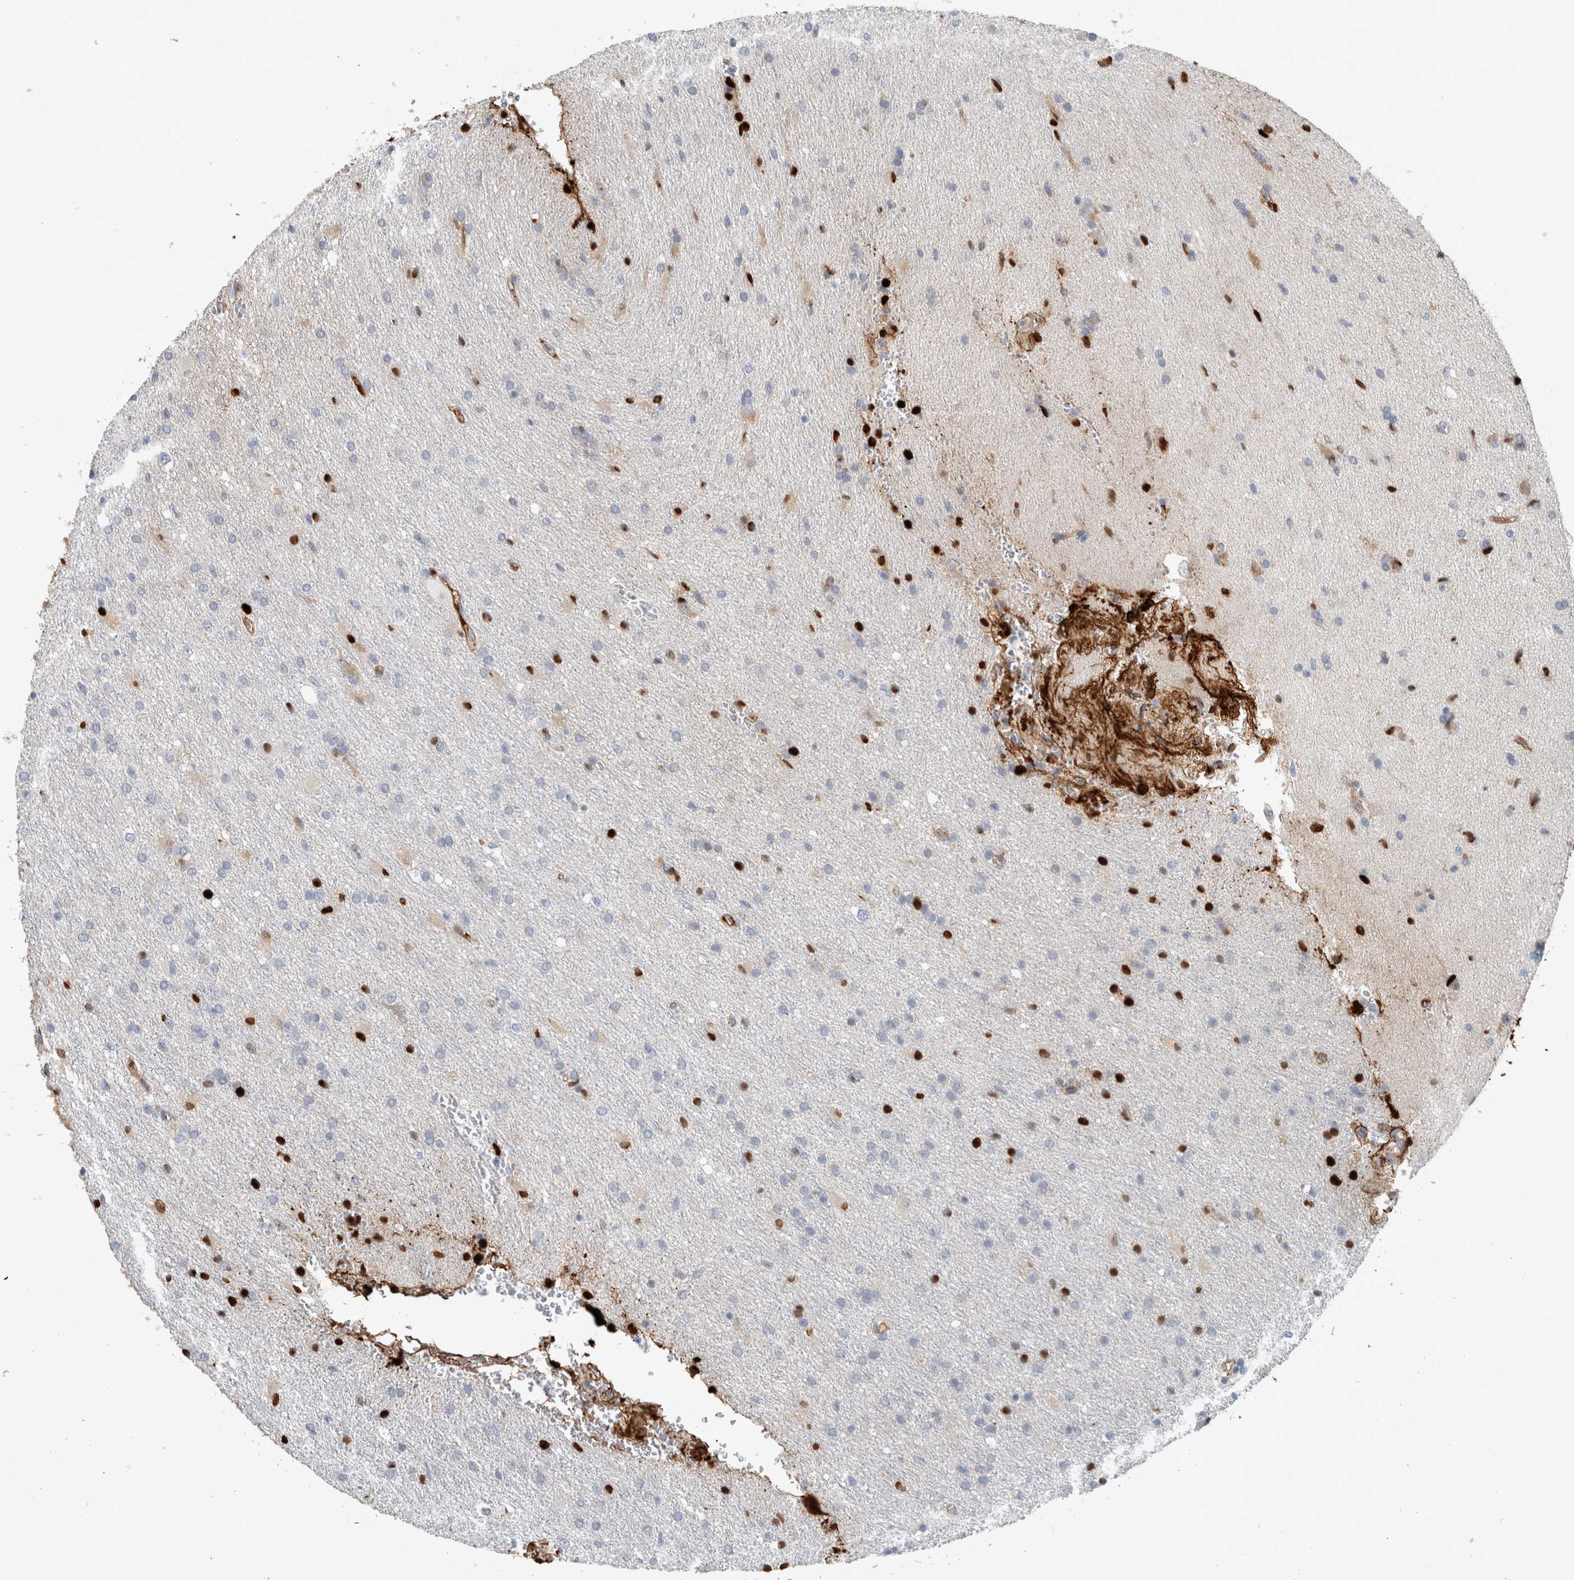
{"staining": {"intensity": "negative", "quantity": "none", "location": "none"}, "tissue": "glioma", "cell_type": "Tumor cells", "image_type": "cancer", "snomed": [{"axis": "morphology", "description": "Glioma, malignant, High grade"}, {"axis": "topography", "description": "Brain"}], "caption": "This is an immunohistochemistry image of glioma. There is no expression in tumor cells.", "gene": "FN1", "patient": {"sex": "female", "age": 57}}